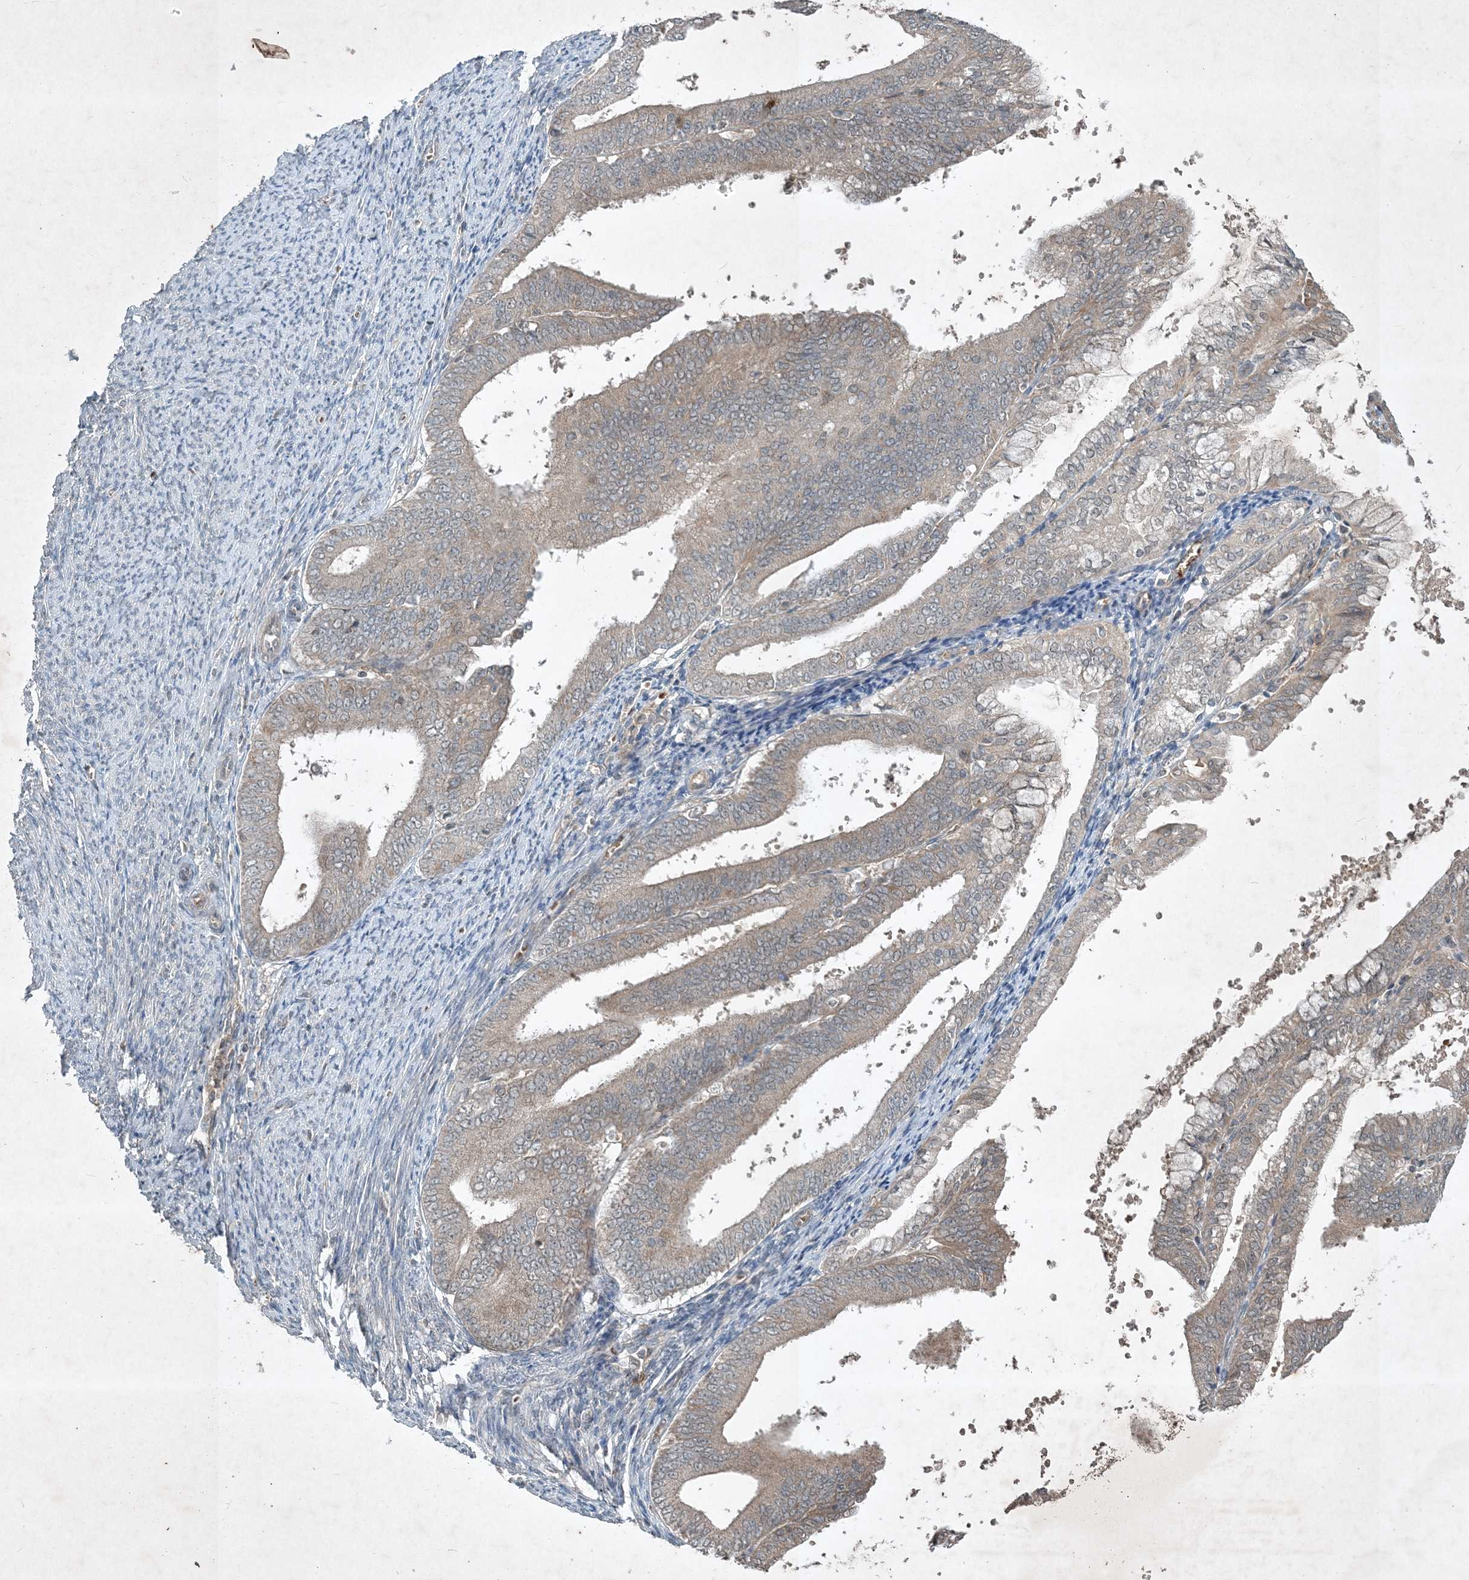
{"staining": {"intensity": "weak", "quantity": "25%-75%", "location": "cytoplasmic/membranous"}, "tissue": "endometrial cancer", "cell_type": "Tumor cells", "image_type": "cancer", "snomed": [{"axis": "morphology", "description": "Adenocarcinoma, NOS"}, {"axis": "topography", "description": "Endometrium"}], "caption": "About 25%-75% of tumor cells in human endometrial adenocarcinoma show weak cytoplasmic/membranous protein positivity as visualized by brown immunohistochemical staining.", "gene": "TNFAIP6", "patient": {"sex": "female", "age": 63}}